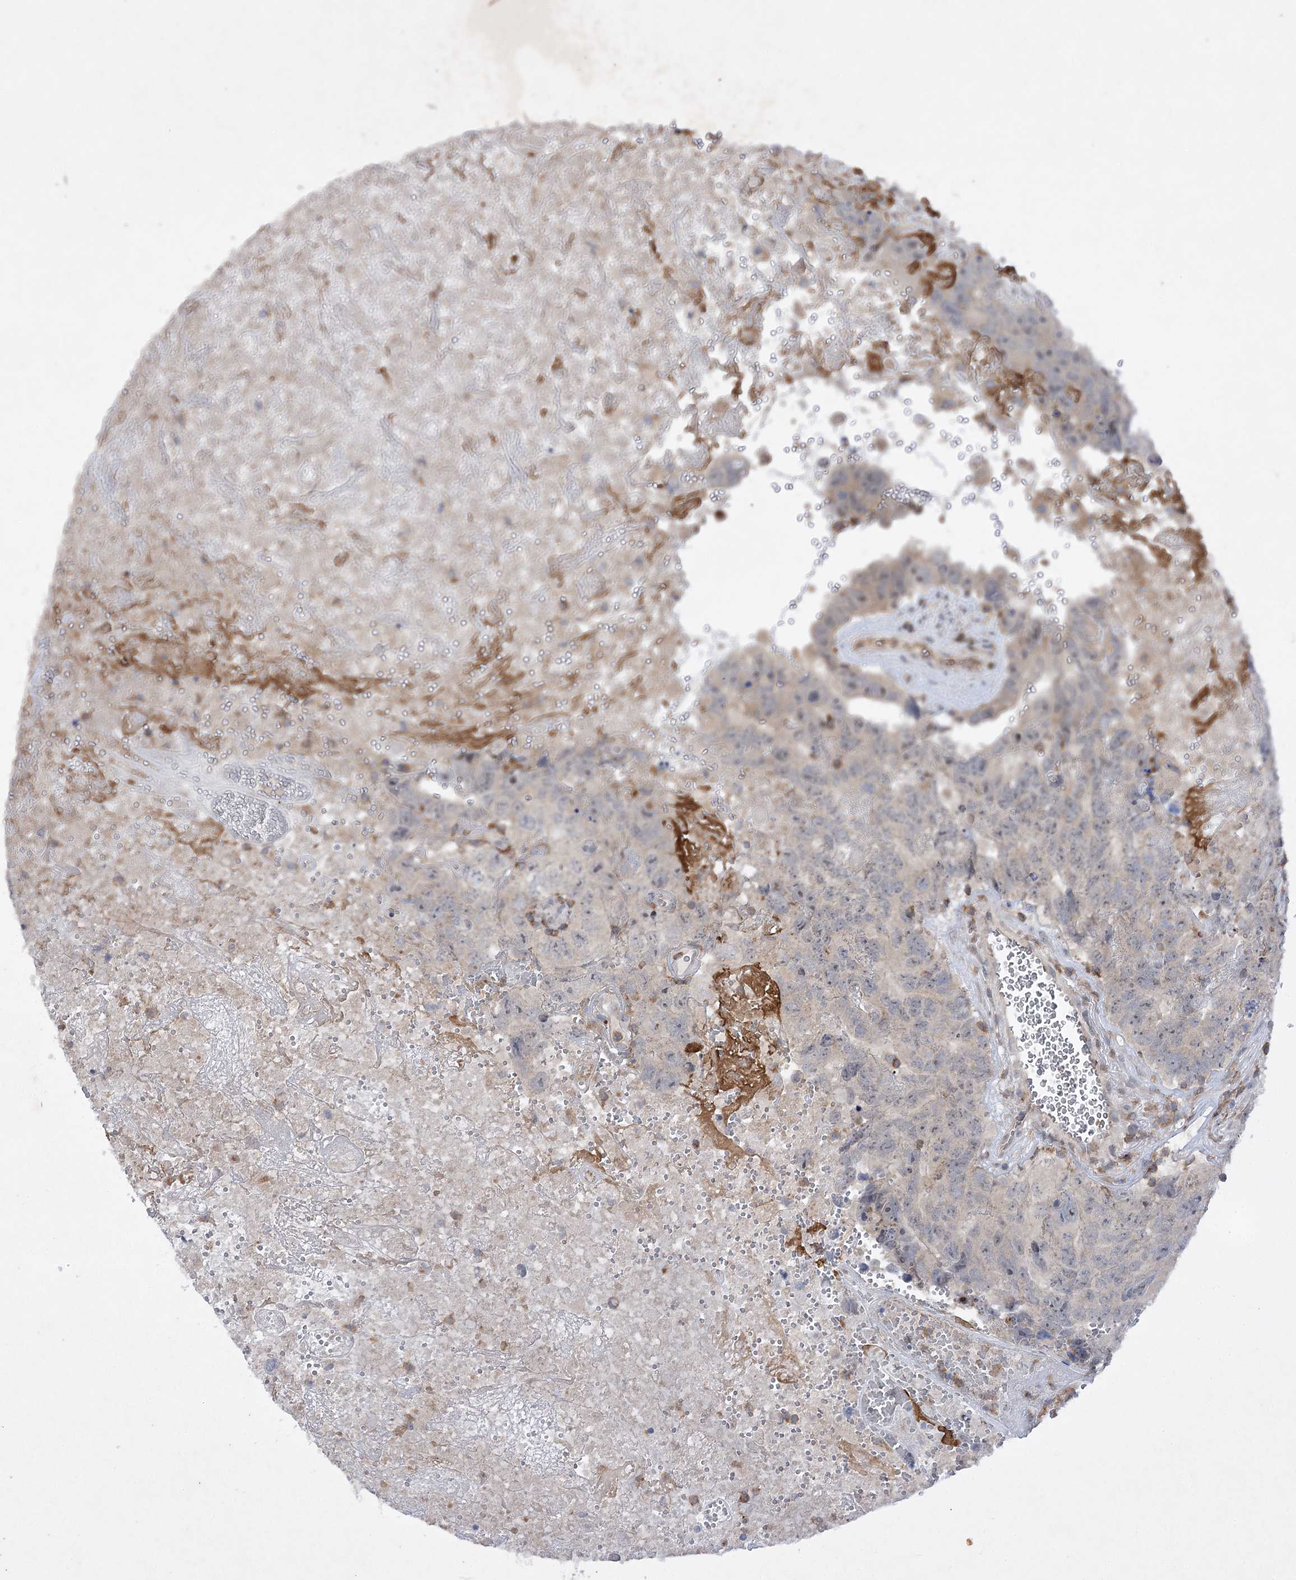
{"staining": {"intensity": "negative", "quantity": "none", "location": "none"}, "tissue": "testis cancer", "cell_type": "Tumor cells", "image_type": "cancer", "snomed": [{"axis": "morphology", "description": "Carcinoma, Embryonal, NOS"}, {"axis": "topography", "description": "Testis"}], "caption": "Immunohistochemistry micrograph of neoplastic tissue: embryonal carcinoma (testis) stained with DAB (3,3'-diaminobenzidine) displays no significant protein positivity in tumor cells. (DAB (3,3'-diaminobenzidine) immunohistochemistry visualized using brightfield microscopy, high magnification).", "gene": "BCR", "patient": {"sex": "male", "age": 45}}